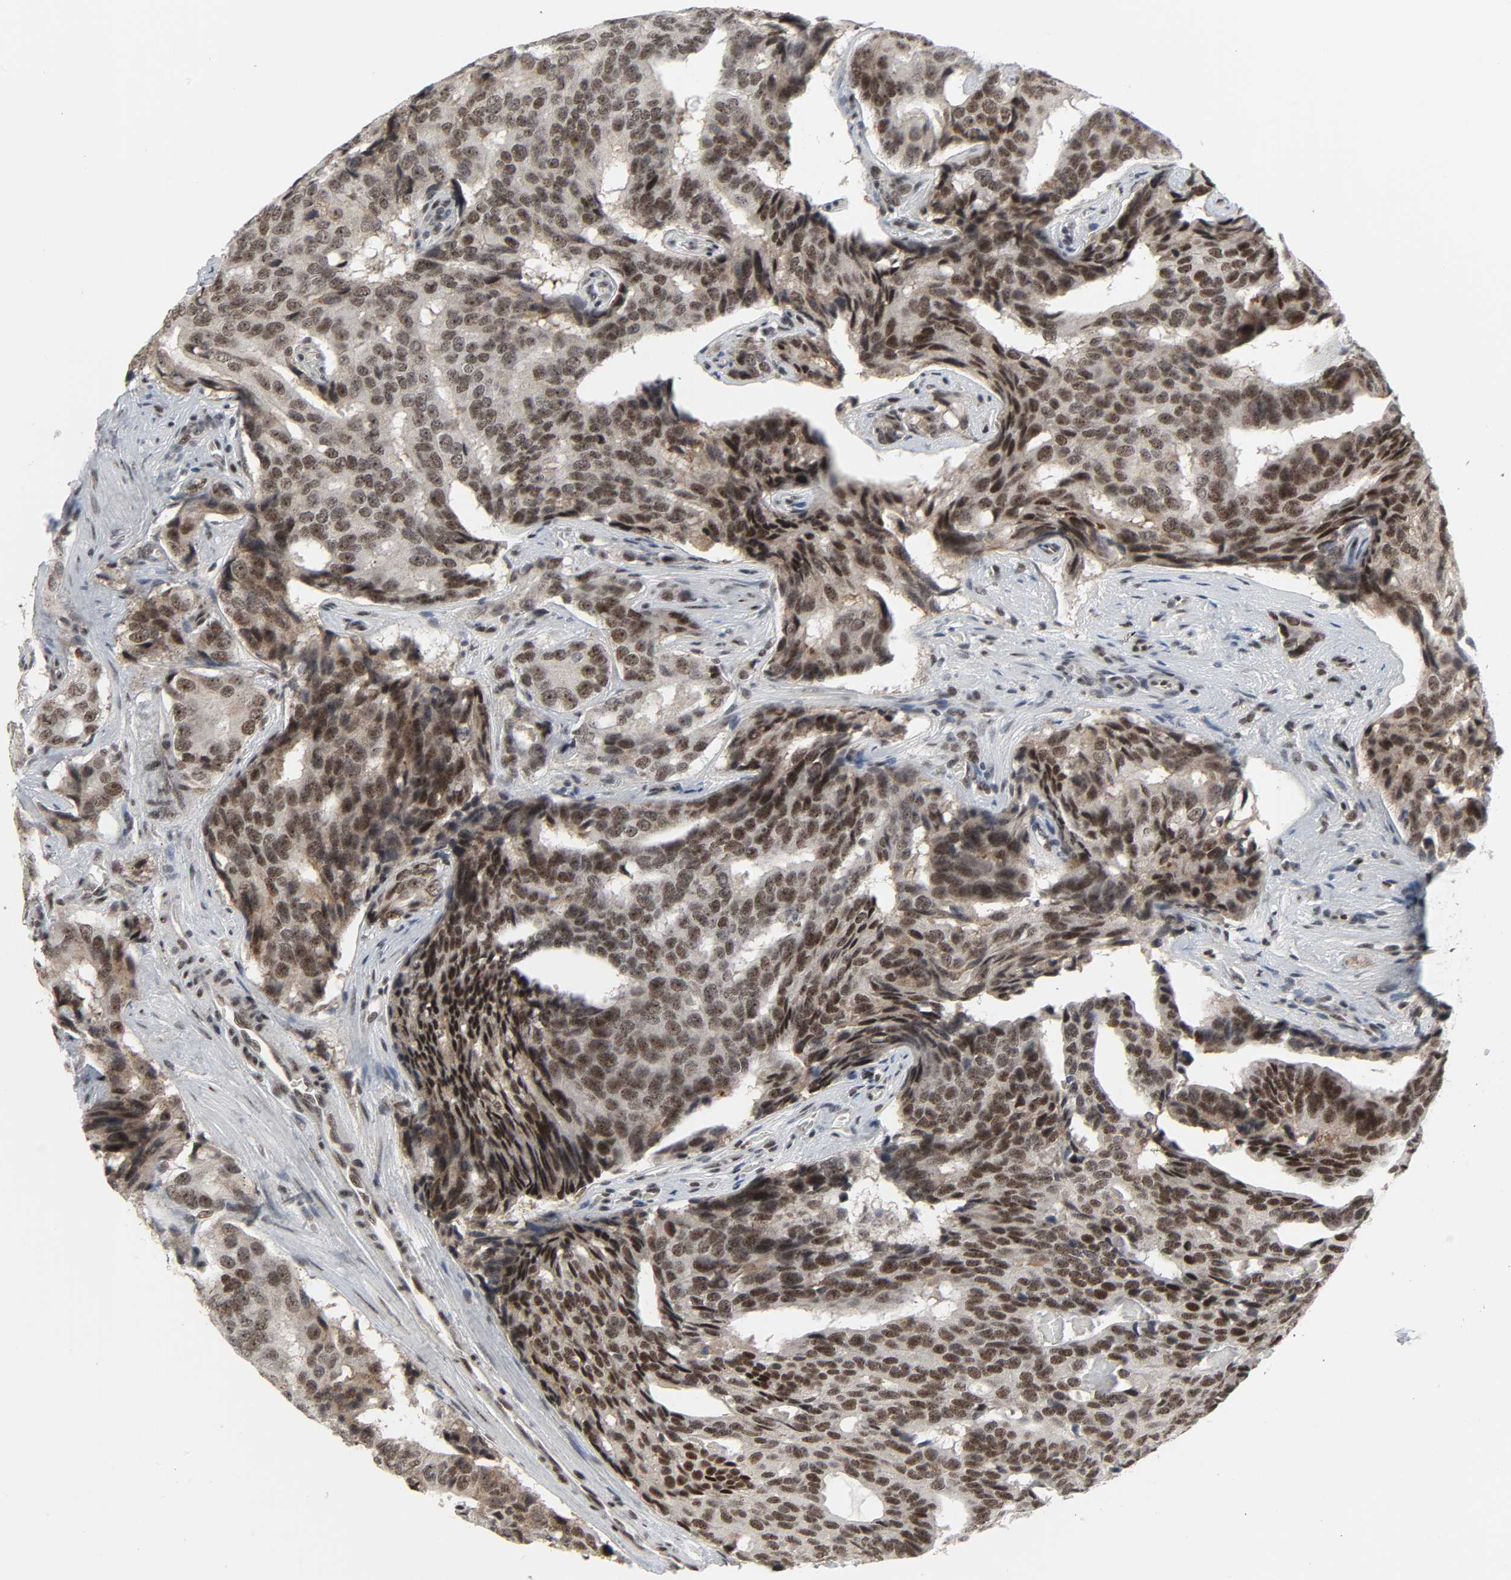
{"staining": {"intensity": "strong", "quantity": ">75%", "location": "nuclear"}, "tissue": "prostate cancer", "cell_type": "Tumor cells", "image_type": "cancer", "snomed": [{"axis": "morphology", "description": "Adenocarcinoma, High grade"}, {"axis": "topography", "description": "Prostate"}], "caption": "High-magnification brightfield microscopy of prostate cancer (high-grade adenocarcinoma) stained with DAB (3,3'-diaminobenzidine) (brown) and counterstained with hematoxylin (blue). tumor cells exhibit strong nuclear staining is seen in approximately>75% of cells. (DAB (3,3'-diaminobenzidine) IHC, brown staining for protein, blue staining for nuclei).", "gene": "CDK7", "patient": {"sex": "male", "age": 58}}